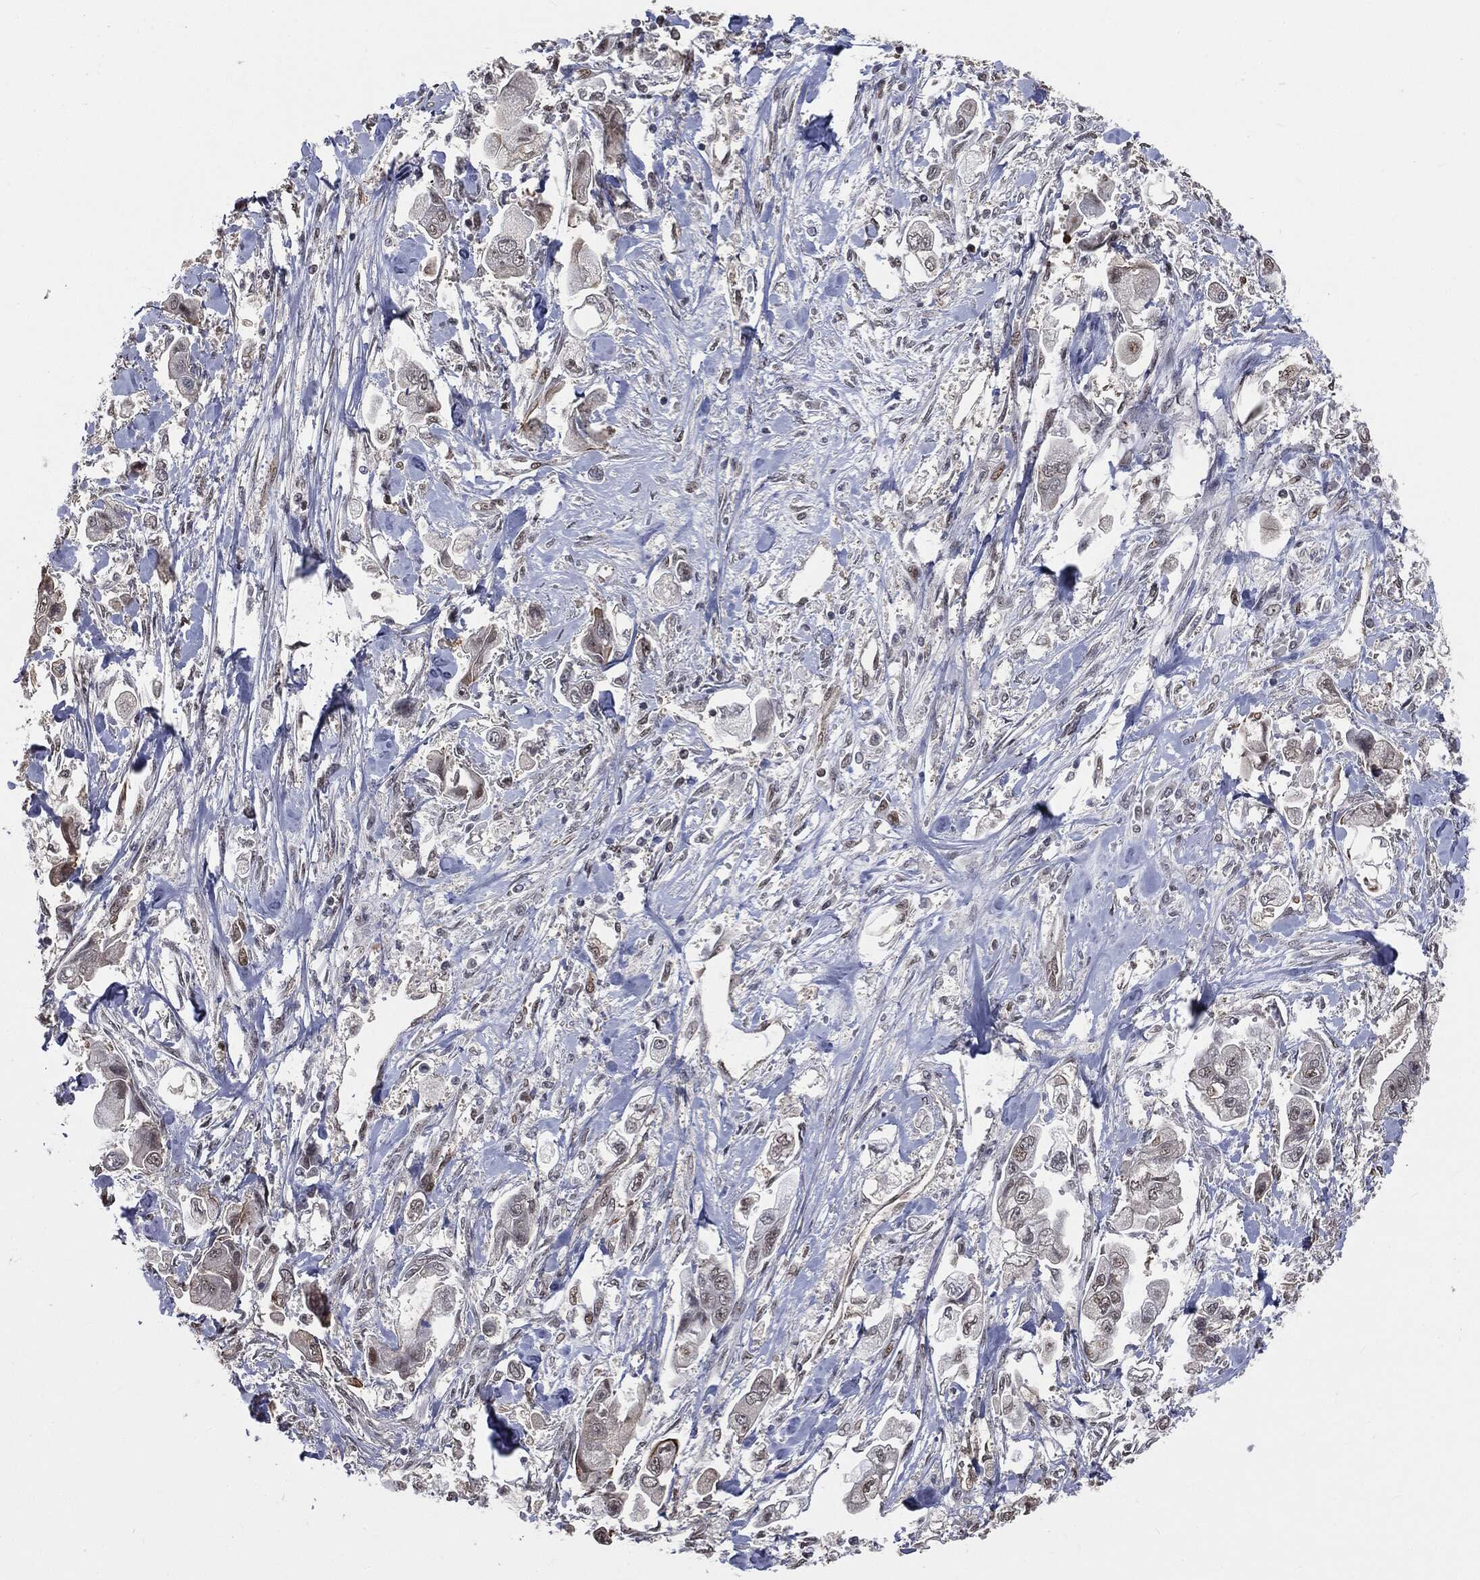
{"staining": {"intensity": "negative", "quantity": "none", "location": "none"}, "tissue": "stomach cancer", "cell_type": "Tumor cells", "image_type": "cancer", "snomed": [{"axis": "morphology", "description": "Adenocarcinoma, NOS"}, {"axis": "topography", "description": "Stomach"}], "caption": "Stomach cancer stained for a protein using immunohistochemistry (IHC) reveals no expression tumor cells.", "gene": "SHLD2", "patient": {"sex": "male", "age": 62}}